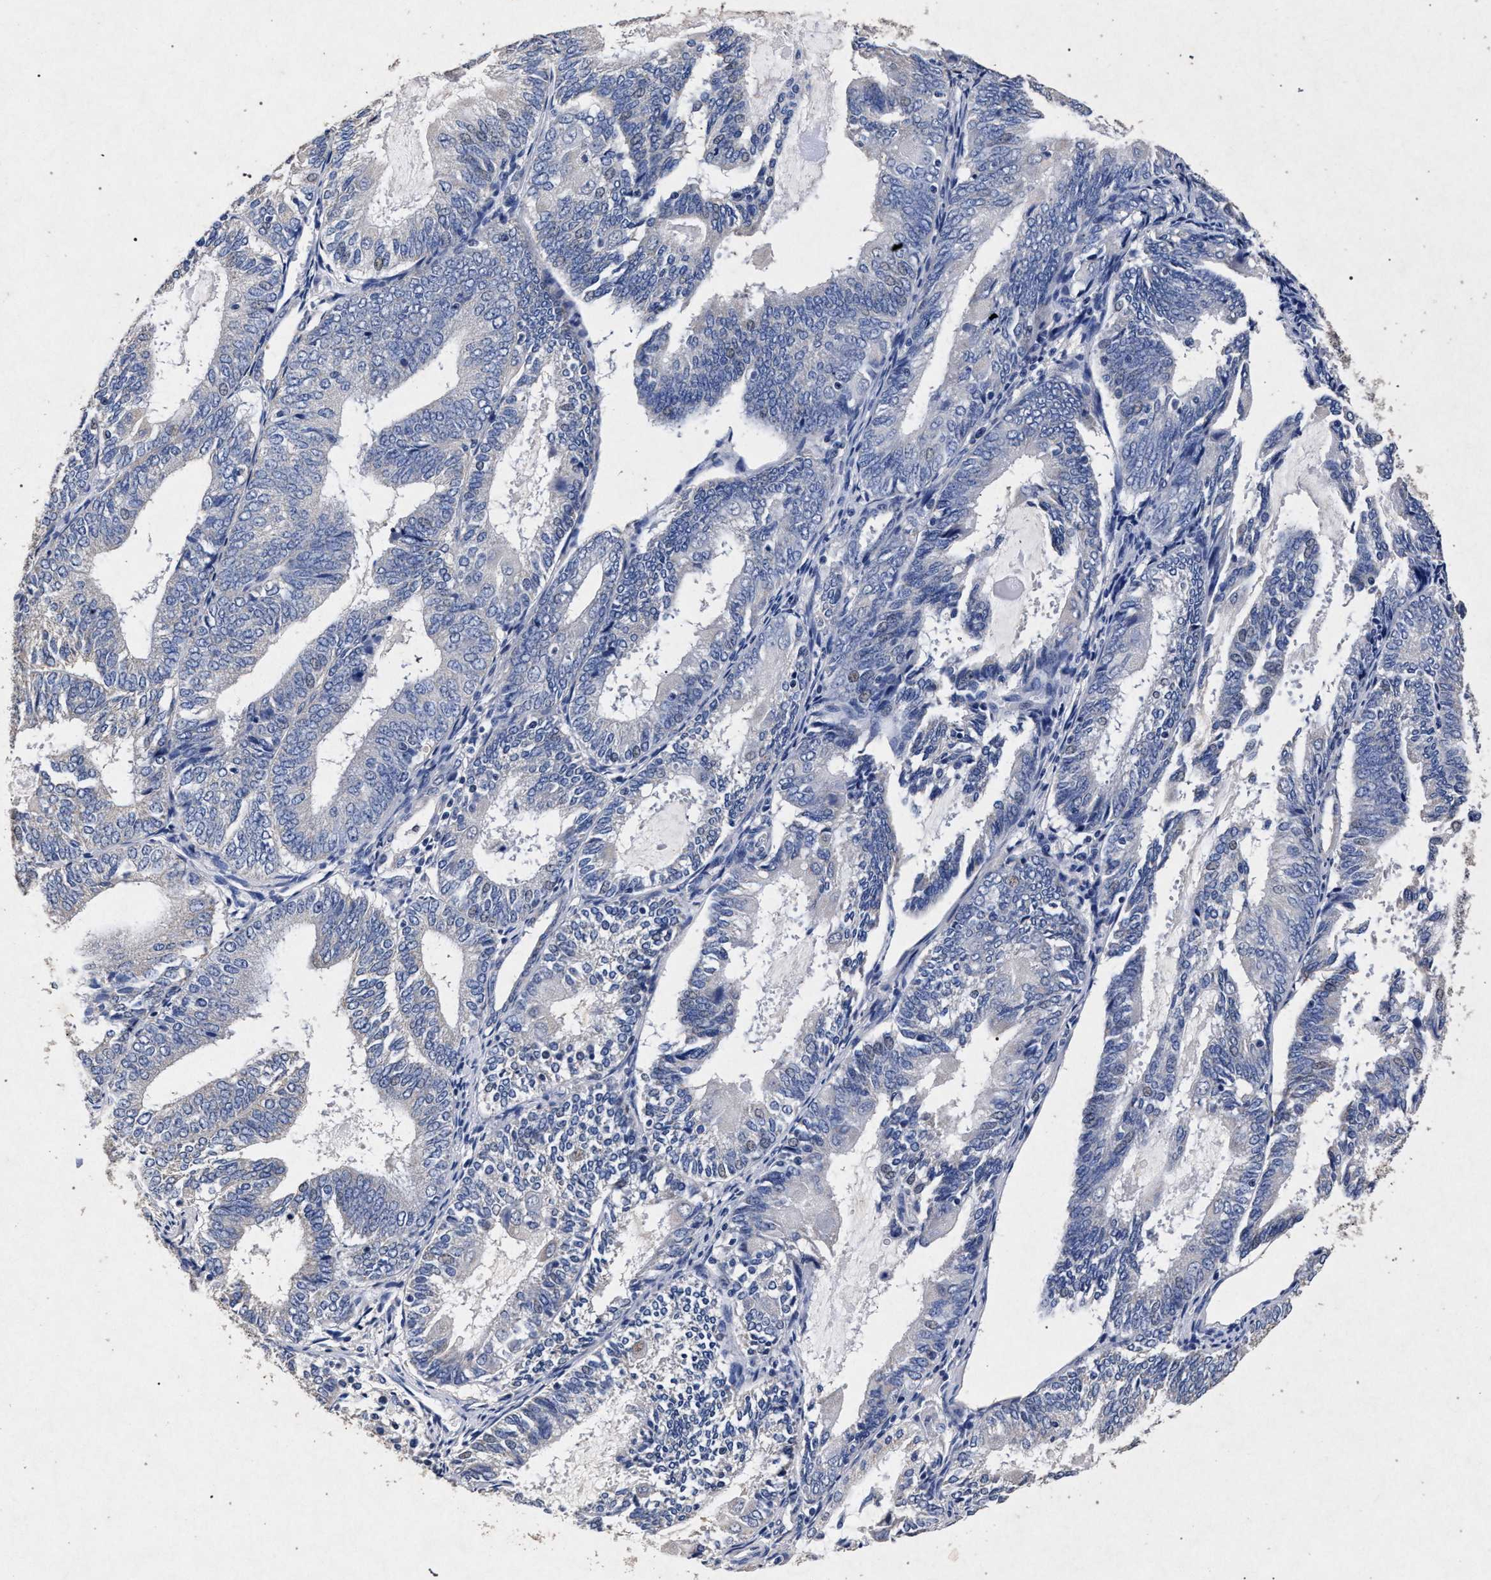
{"staining": {"intensity": "negative", "quantity": "none", "location": "none"}, "tissue": "endometrial cancer", "cell_type": "Tumor cells", "image_type": "cancer", "snomed": [{"axis": "morphology", "description": "Adenocarcinoma, NOS"}, {"axis": "topography", "description": "Endometrium"}], "caption": "A high-resolution image shows immunohistochemistry (IHC) staining of endometrial cancer (adenocarcinoma), which exhibits no significant expression in tumor cells.", "gene": "ATP1A2", "patient": {"sex": "female", "age": 81}}